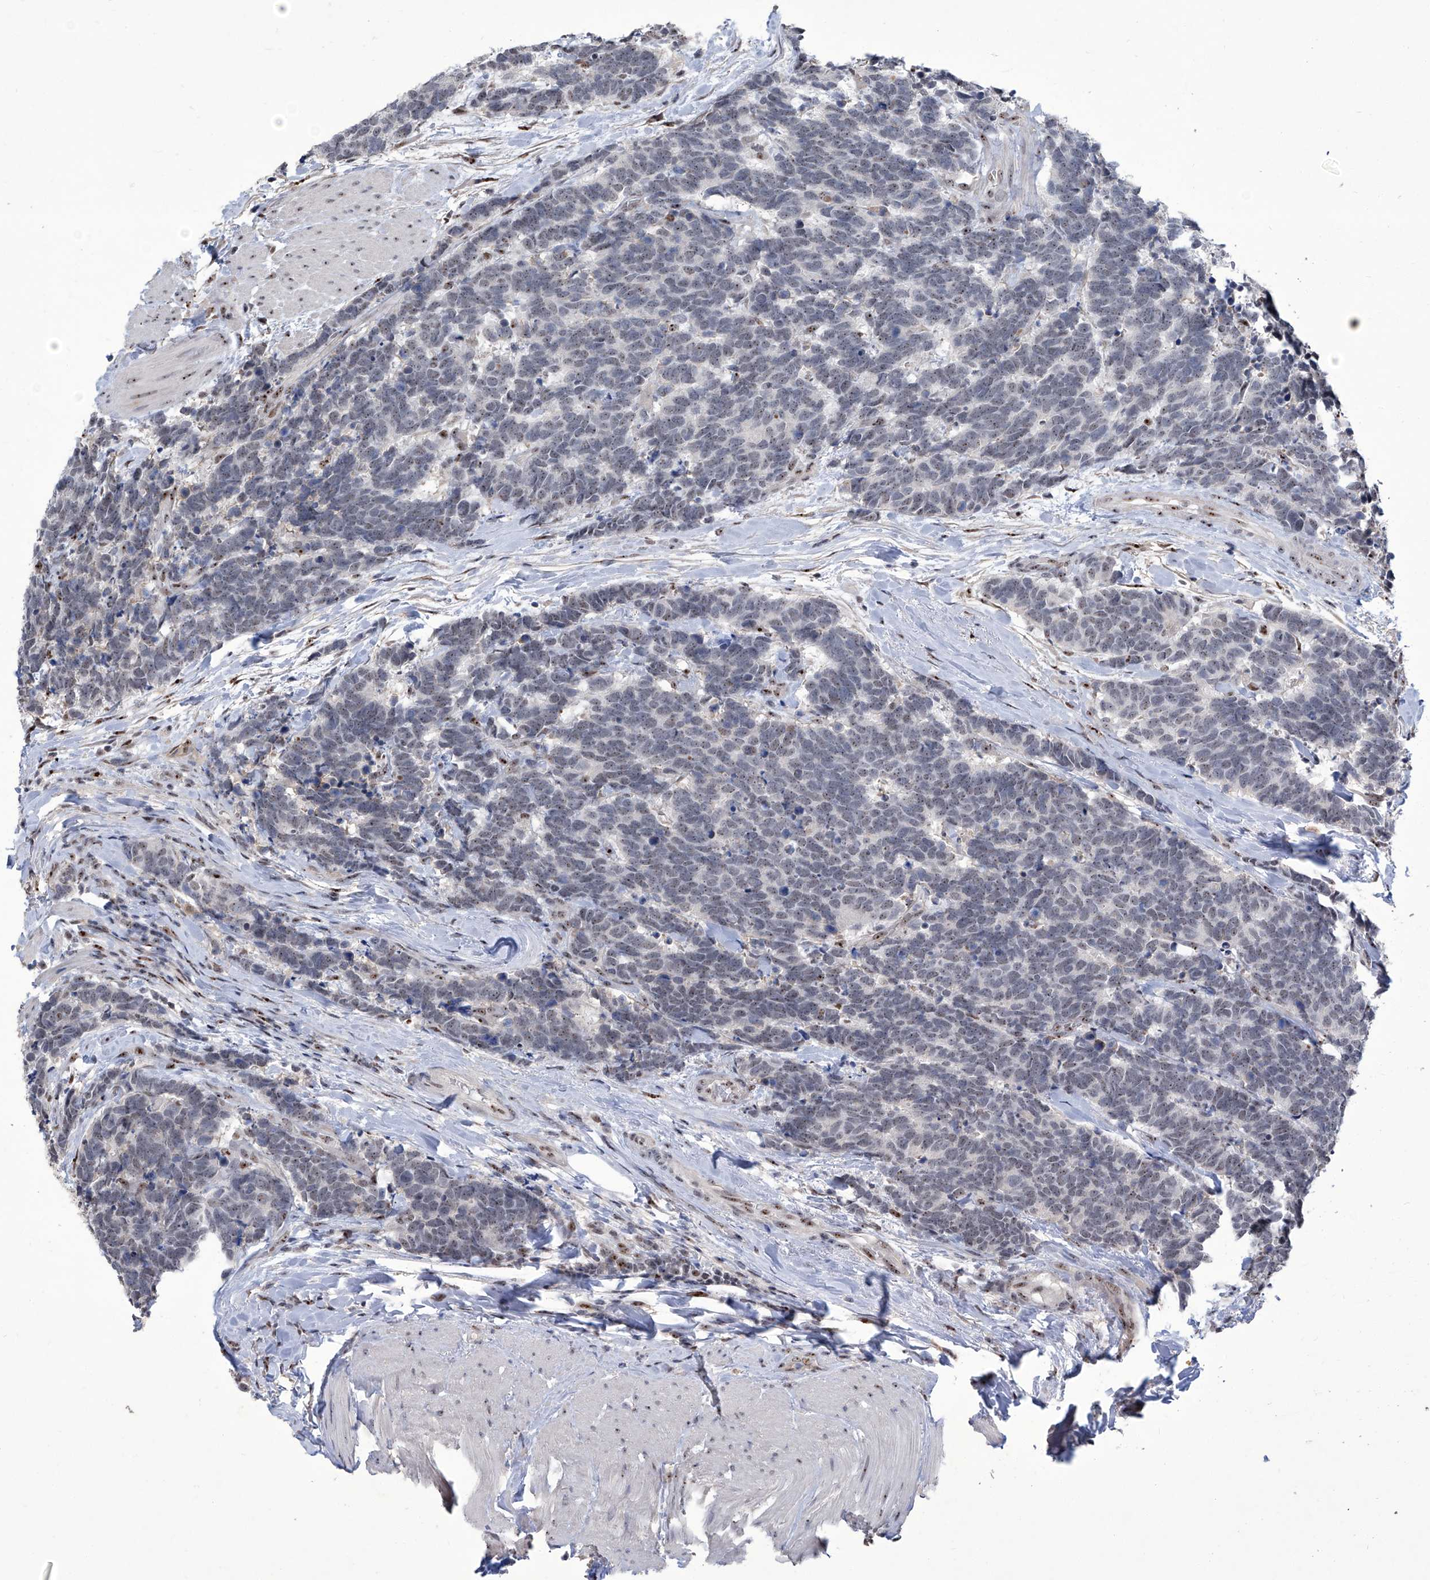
{"staining": {"intensity": "negative", "quantity": "none", "location": "none"}, "tissue": "carcinoid", "cell_type": "Tumor cells", "image_type": "cancer", "snomed": [{"axis": "morphology", "description": "Carcinoma, NOS"}, {"axis": "morphology", "description": "Carcinoid, malignant, NOS"}, {"axis": "topography", "description": "Urinary bladder"}], "caption": "High power microscopy photomicrograph of an IHC image of carcinoid, revealing no significant positivity in tumor cells.", "gene": "CMTR1", "patient": {"sex": "male", "age": 57}}